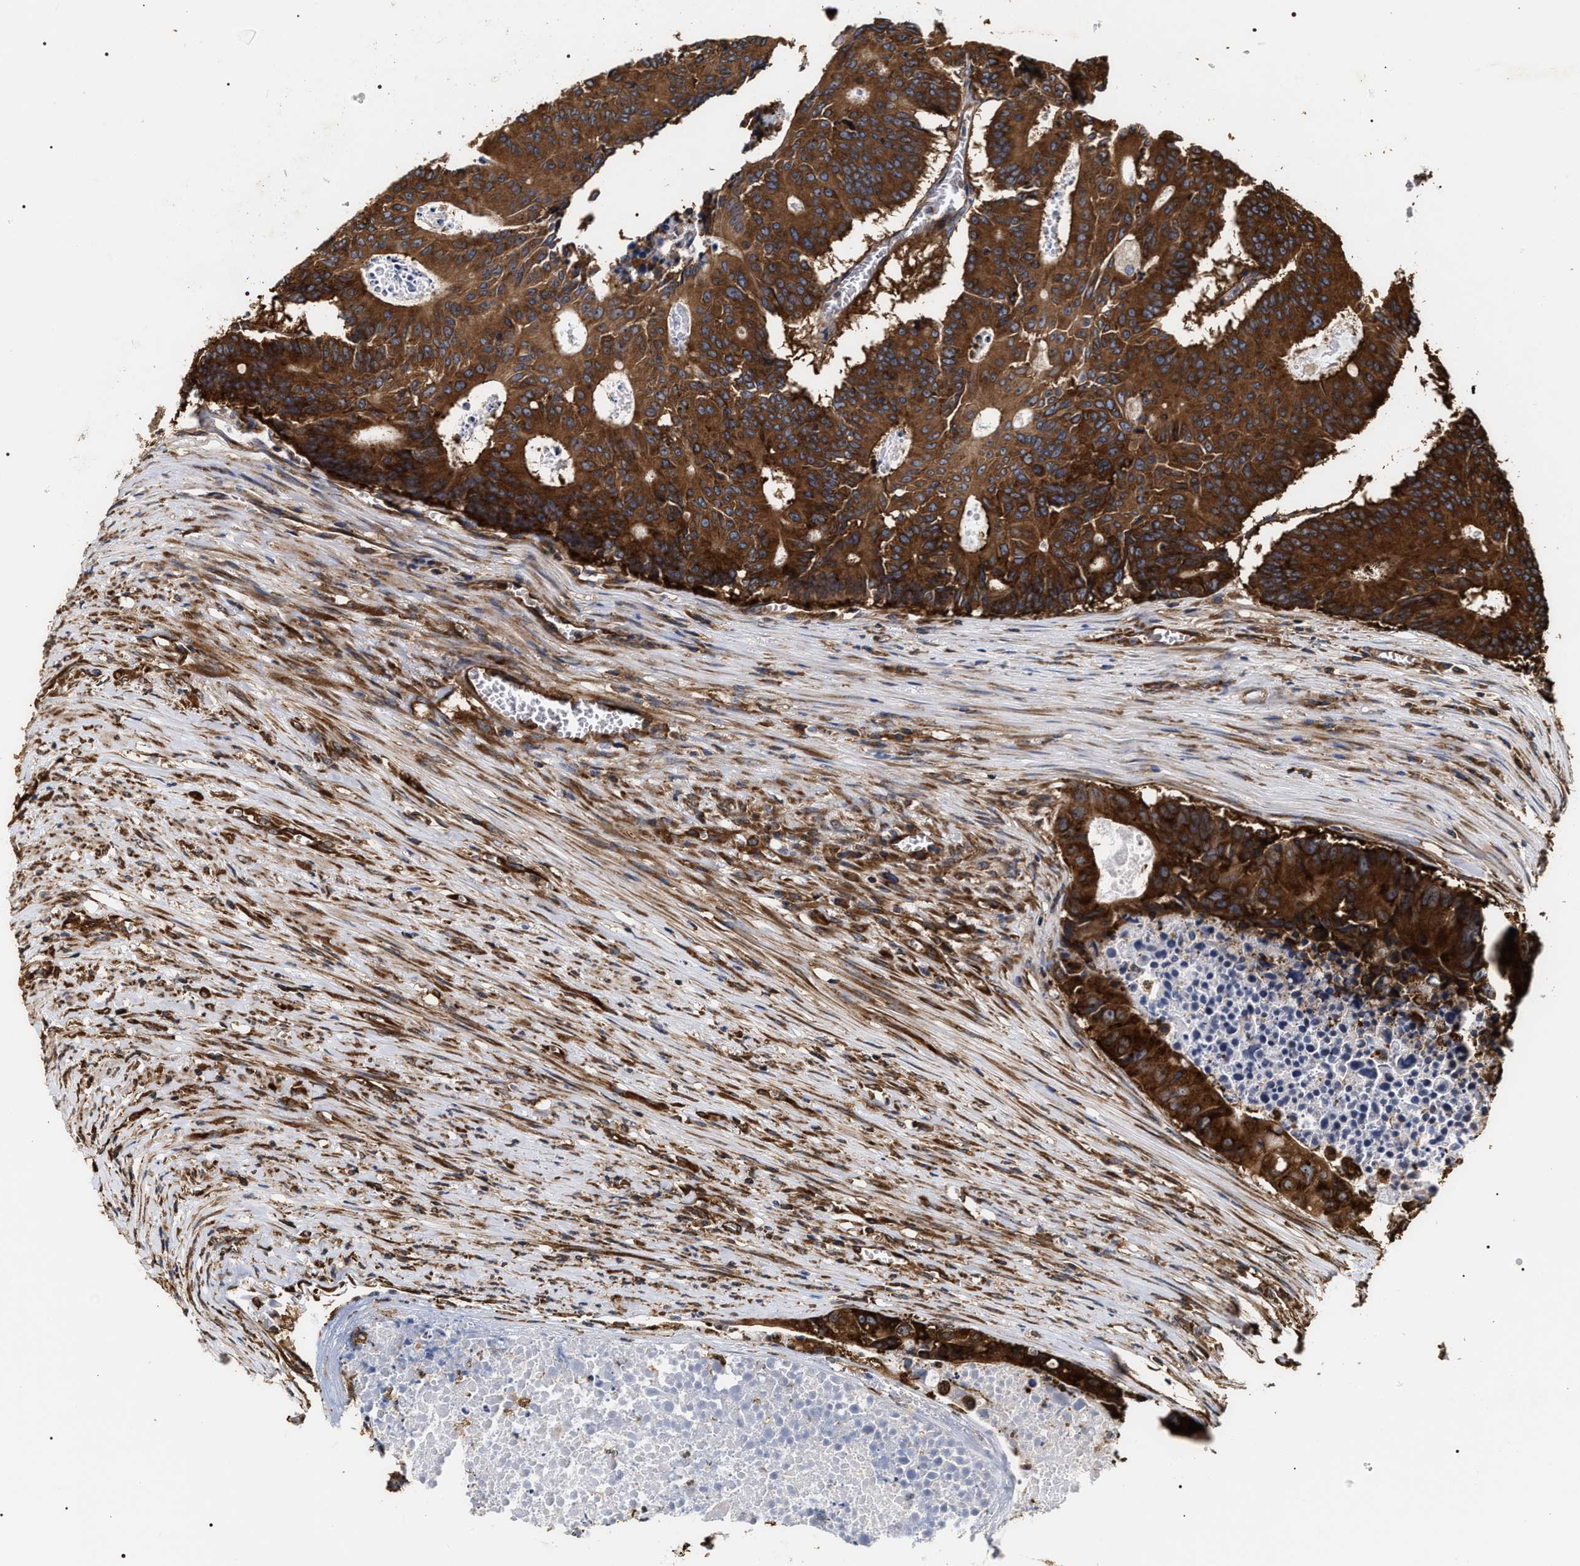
{"staining": {"intensity": "strong", "quantity": ">75%", "location": "cytoplasmic/membranous"}, "tissue": "colorectal cancer", "cell_type": "Tumor cells", "image_type": "cancer", "snomed": [{"axis": "morphology", "description": "Adenocarcinoma, NOS"}, {"axis": "topography", "description": "Colon"}], "caption": "Colorectal adenocarcinoma stained with a protein marker exhibits strong staining in tumor cells.", "gene": "SERBP1", "patient": {"sex": "male", "age": 87}}